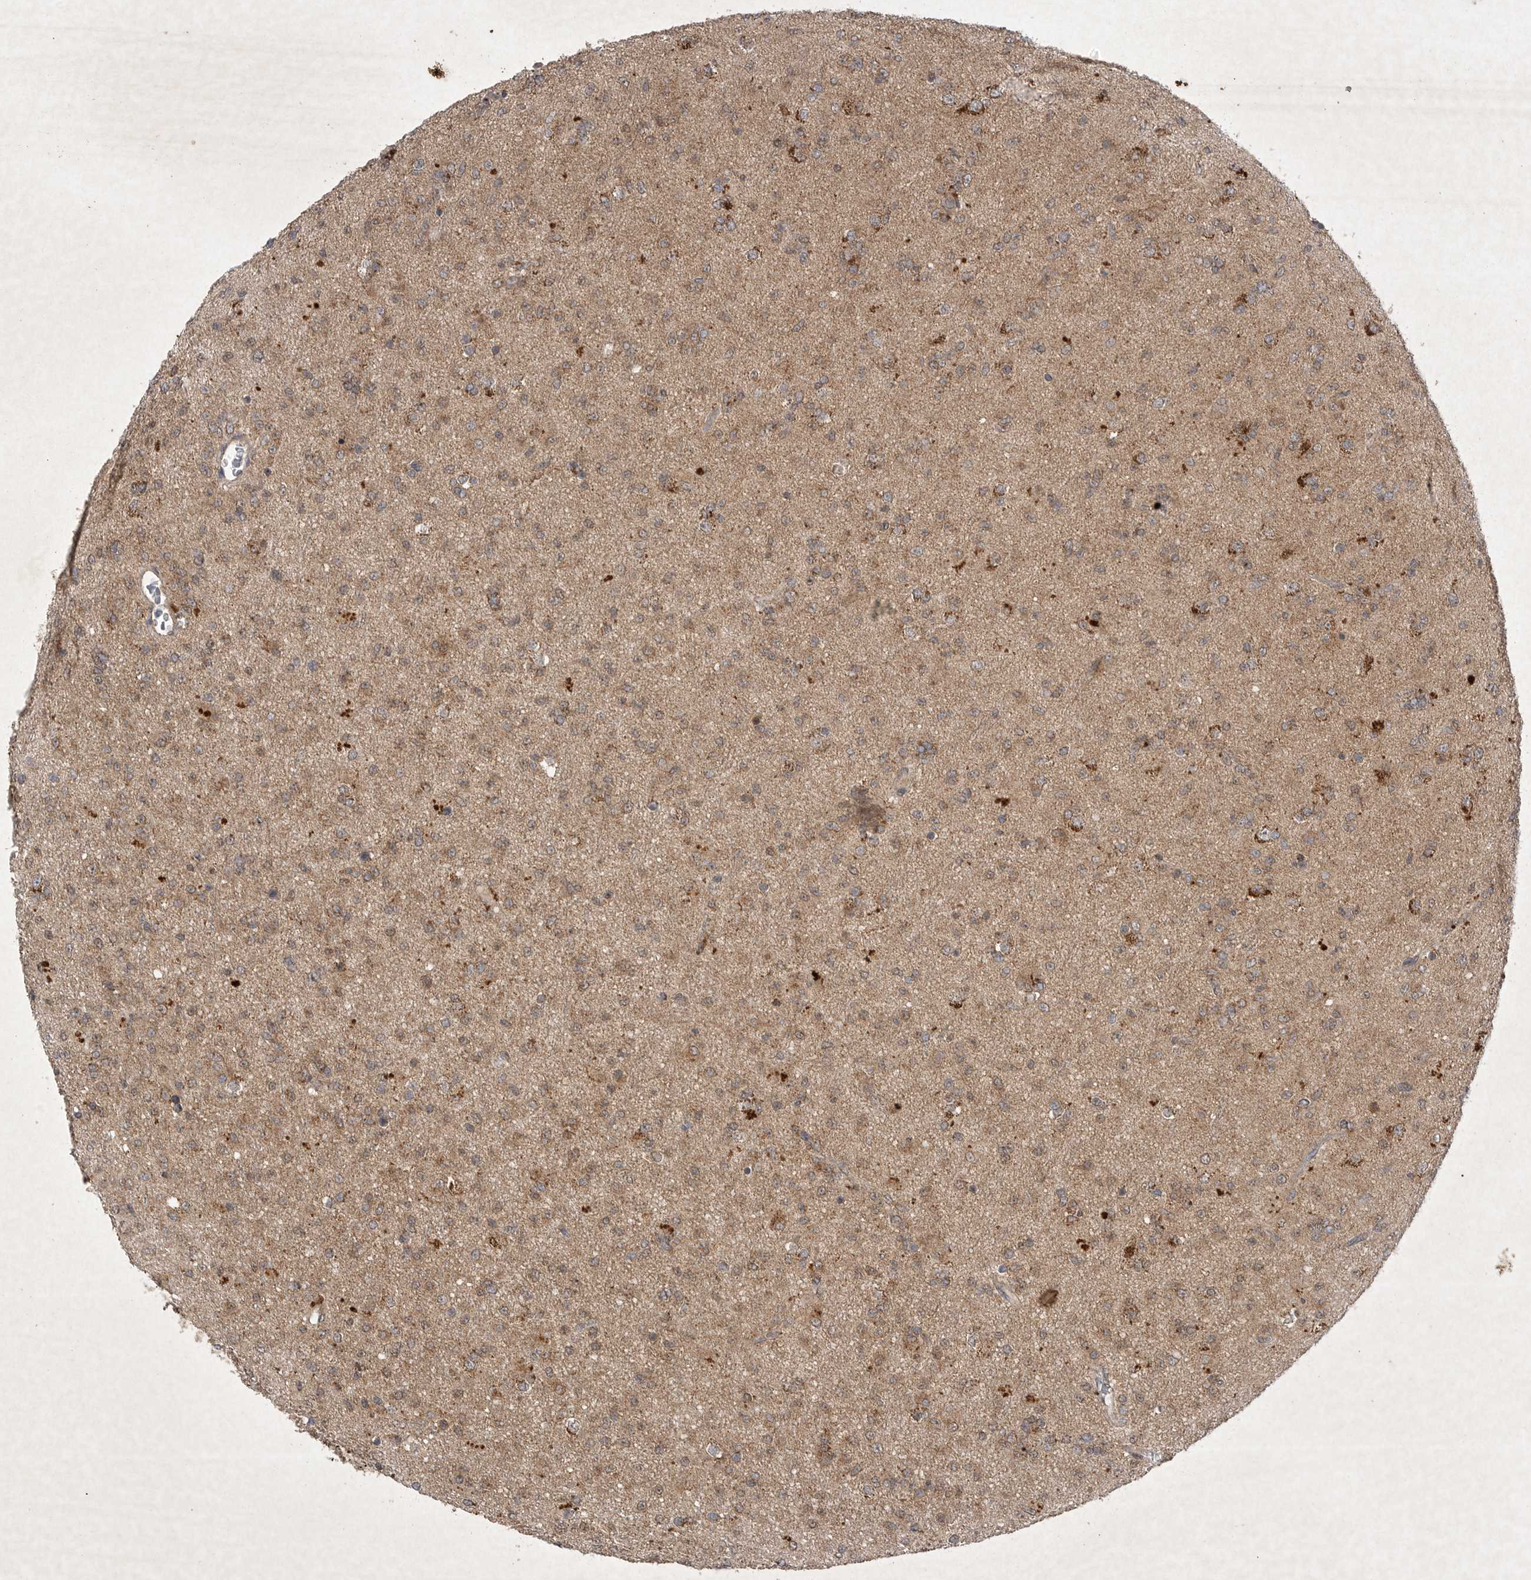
{"staining": {"intensity": "weak", "quantity": ">75%", "location": "cytoplasmic/membranous"}, "tissue": "glioma", "cell_type": "Tumor cells", "image_type": "cancer", "snomed": [{"axis": "morphology", "description": "Glioma, malignant, Low grade"}, {"axis": "topography", "description": "Brain"}], "caption": "Protein expression analysis of malignant low-grade glioma shows weak cytoplasmic/membranous expression in about >75% of tumor cells. (DAB IHC with brightfield microscopy, high magnification).", "gene": "DDR1", "patient": {"sex": "male", "age": 65}}